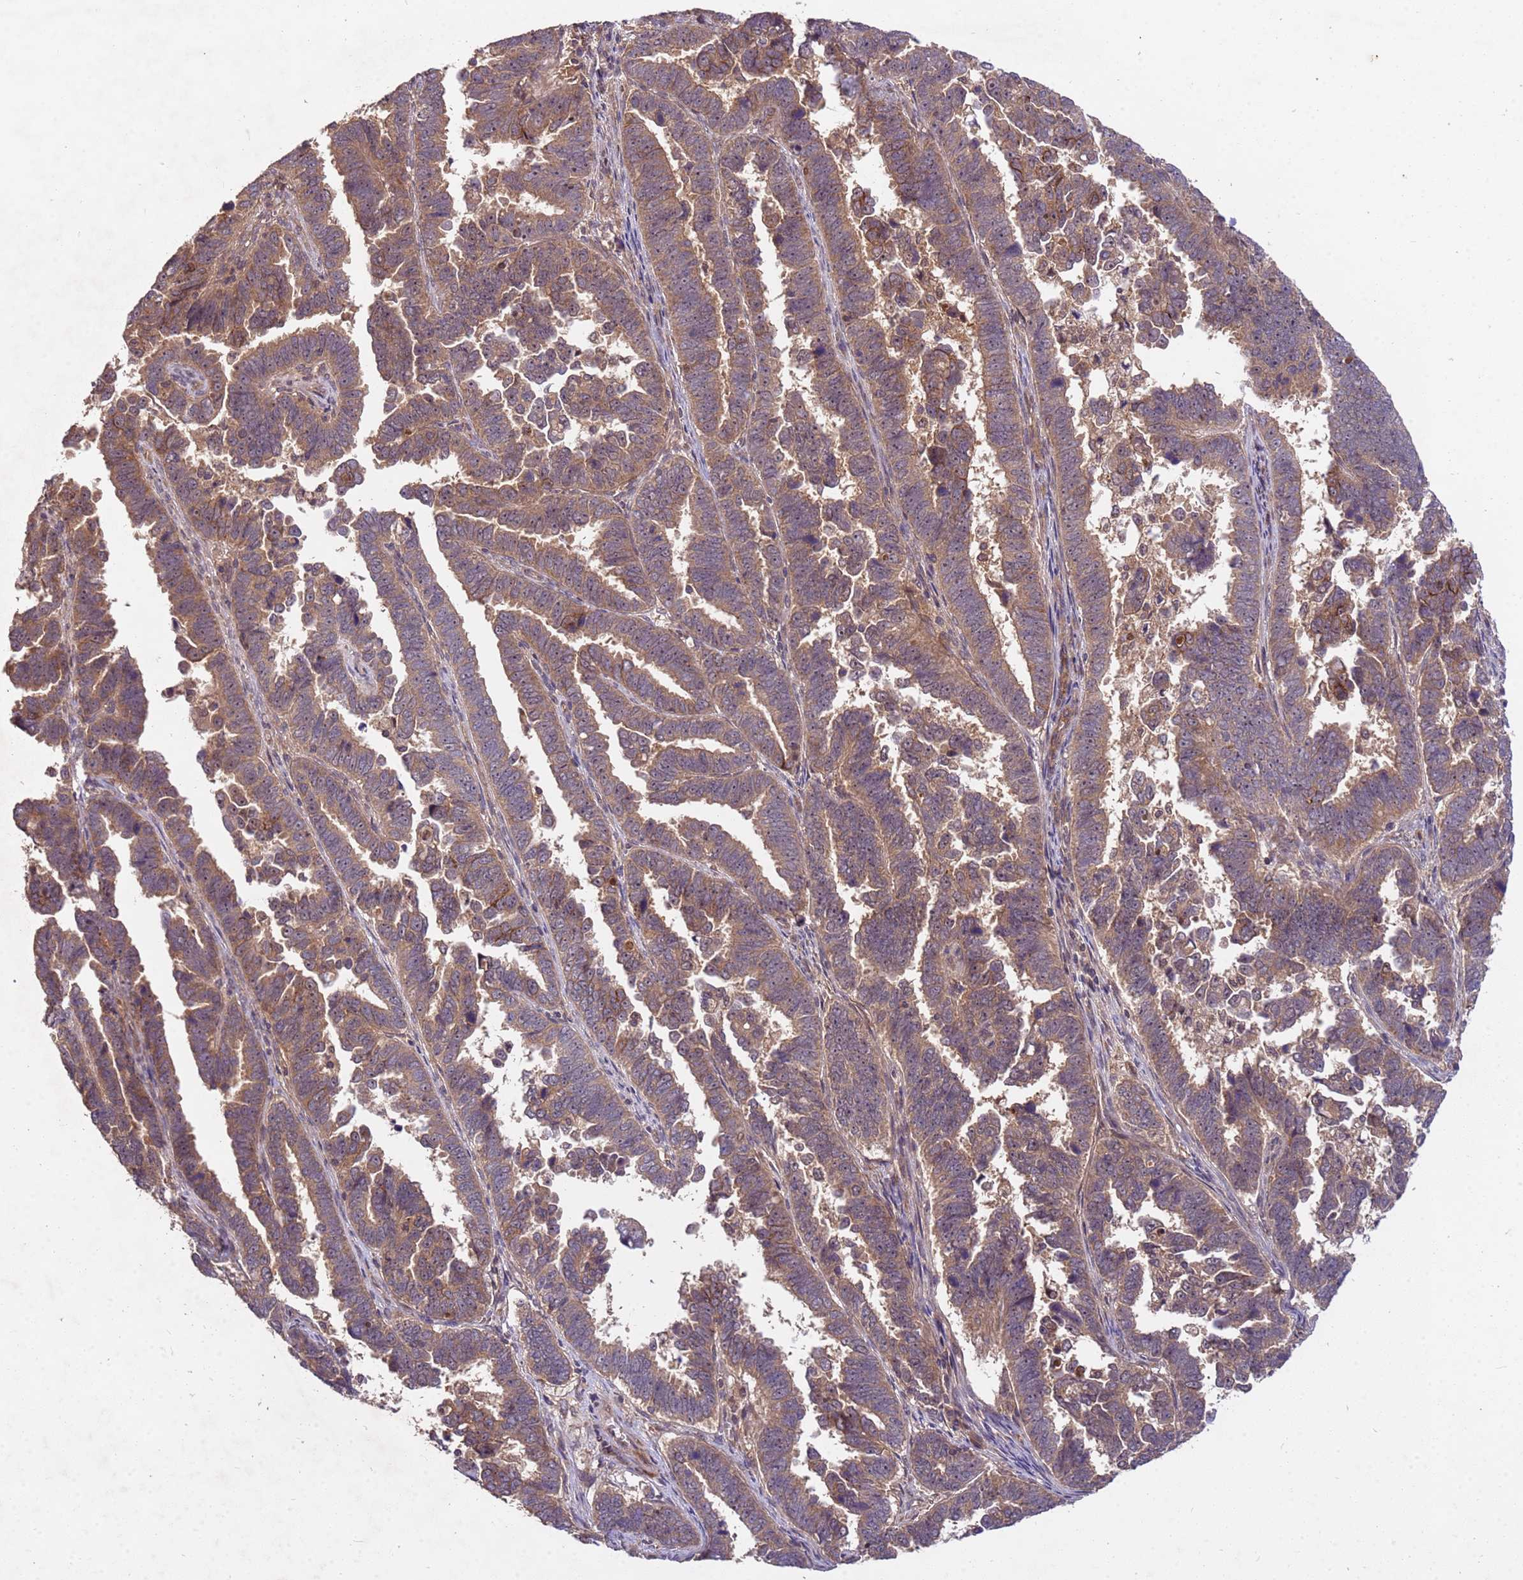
{"staining": {"intensity": "moderate", "quantity": ">75%", "location": "cytoplasmic/membranous"}, "tissue": "endometrial cancer", "cell_type": "Tumor cells", "image_type": "cancer", "snomed": [{"axis": "morphology", "description": "Adenocarcinoma, NOS"}, {"axis": "topography", "description": "Endometrium"}], "caption": "A high-resolution photomicrograph shows immunohistochemistry staining of adenocarcinoma (endometrial), which demonstrates moderate cytoplasmic/membranous expression in approximately >75% of tumor cells.", "gene": "PPP2CB", "patient": {"sex": "female", "age": 75}}